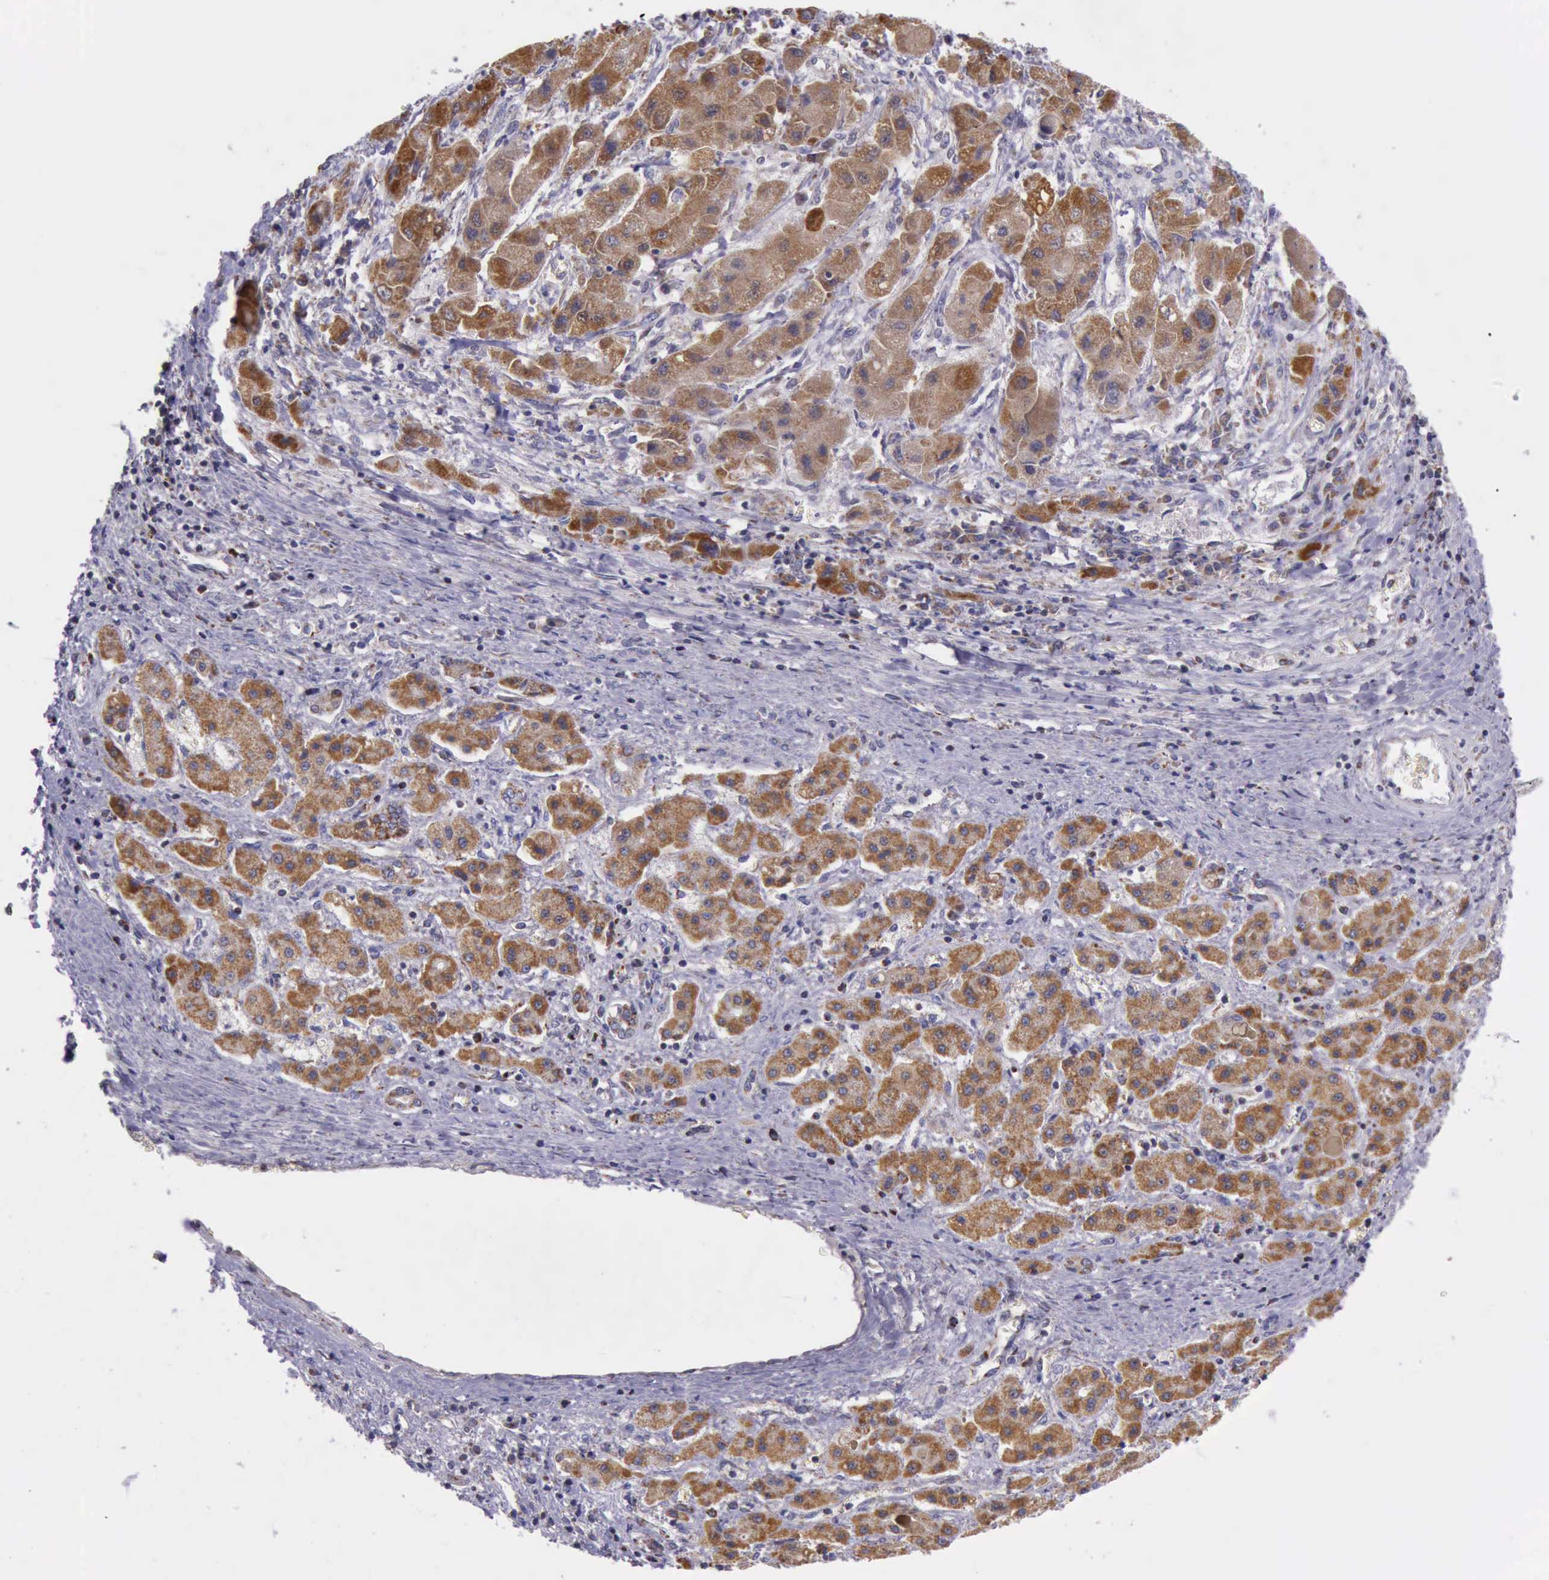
{"staining": {"intensity": "strong", "quantity": ">75%", "location": "cytoplasmic/membranous"}, "tissue": "liver cancer", "cell_type": "Tumor cells", "image_type": "cancer", "snomed": [{"axis": "morphology", "description": "Carcinoma, Hepatocellular, NOS"}, {"axis": "topography", "description": "Liver"}], "caption": "There is high levels of strong cytoplasmic/membranous staining in tumor cells of liver cancer, as demonstrated by immunohistochemical staining (brown color).", "gene": "TXN2", "patient": {"sex": "male", "age": 24}}